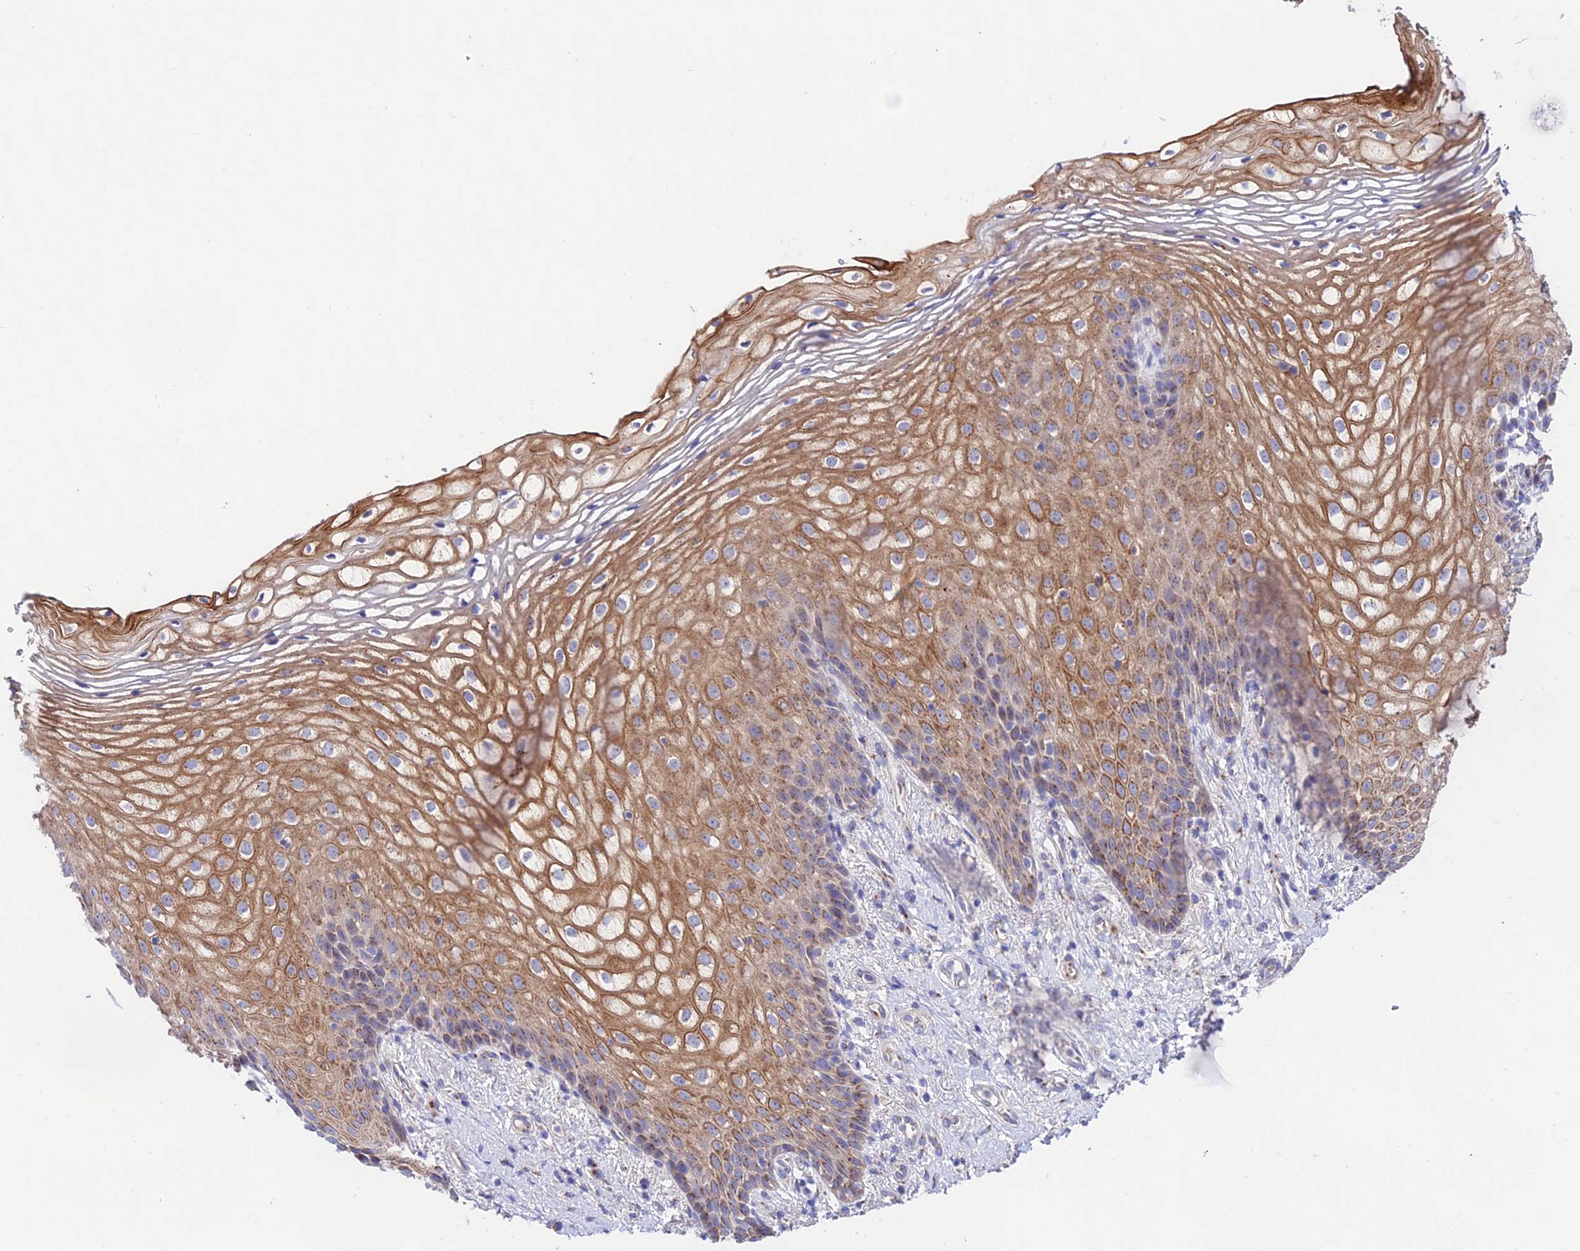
{"staining": {"intensity": "moderate", "quantity": "<25%", "location": "cytoplasmic/membranous"}, "tissue": "vagina", "cell_type": "Squamous epithelial cells", "image_type": "normal", "snomed": [{"axis": "morphology", "description": "Normal tissue, NOS"}, {"axis": "topography", "description": "Vagina"}], "caption": "Brown immunohistochemical staining in normal human vagina displays moderate cytoplasmic/membranous positivity in approximately <25% of squamous epithelial cells.", "gene": "LACTB2", "patient": {"sex": "female", "age": 60}}